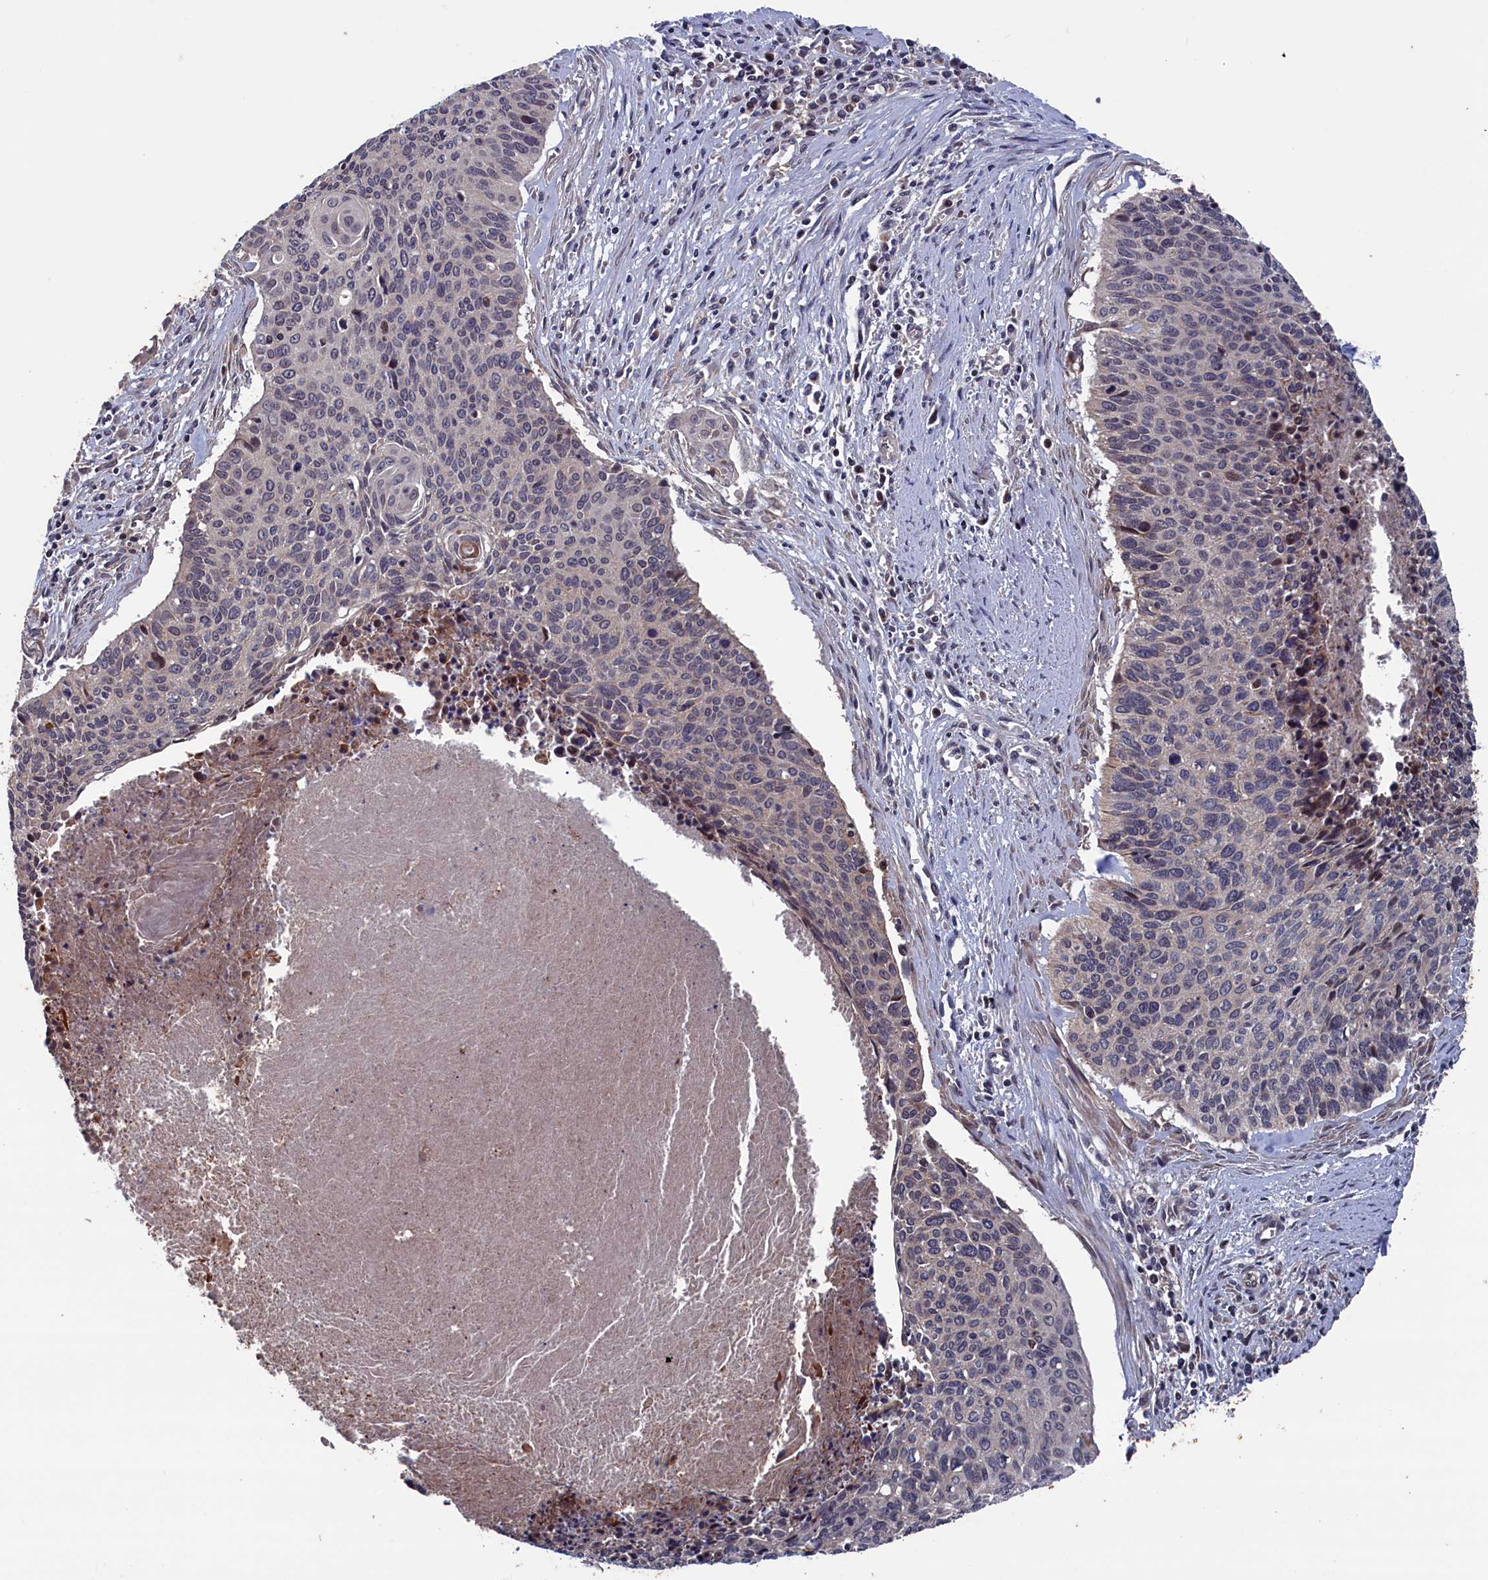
{"staining": {"intensity": "moderate", "quantity": "25%-75%", "location": "cytoplasmic/membranous"}, "tissue": "cervical cancer", "cell_type": "Tumor cells", "image_type": "cancer", "snomed": [{"axis": "morphology", "description": "Squamous cell carcinoma, NOS"}, {"axis": "topography", "description": "Cervix"}], "caption": "Immunohistochemistry (DAB) staining of cervical squamous cell carcinoma reveals moderate cytoplasmic/membranous protein expression in about 25%-75% of tumor cells.", "gene": "SPATA13", "patient": {"sex": "female", "age": 55}}